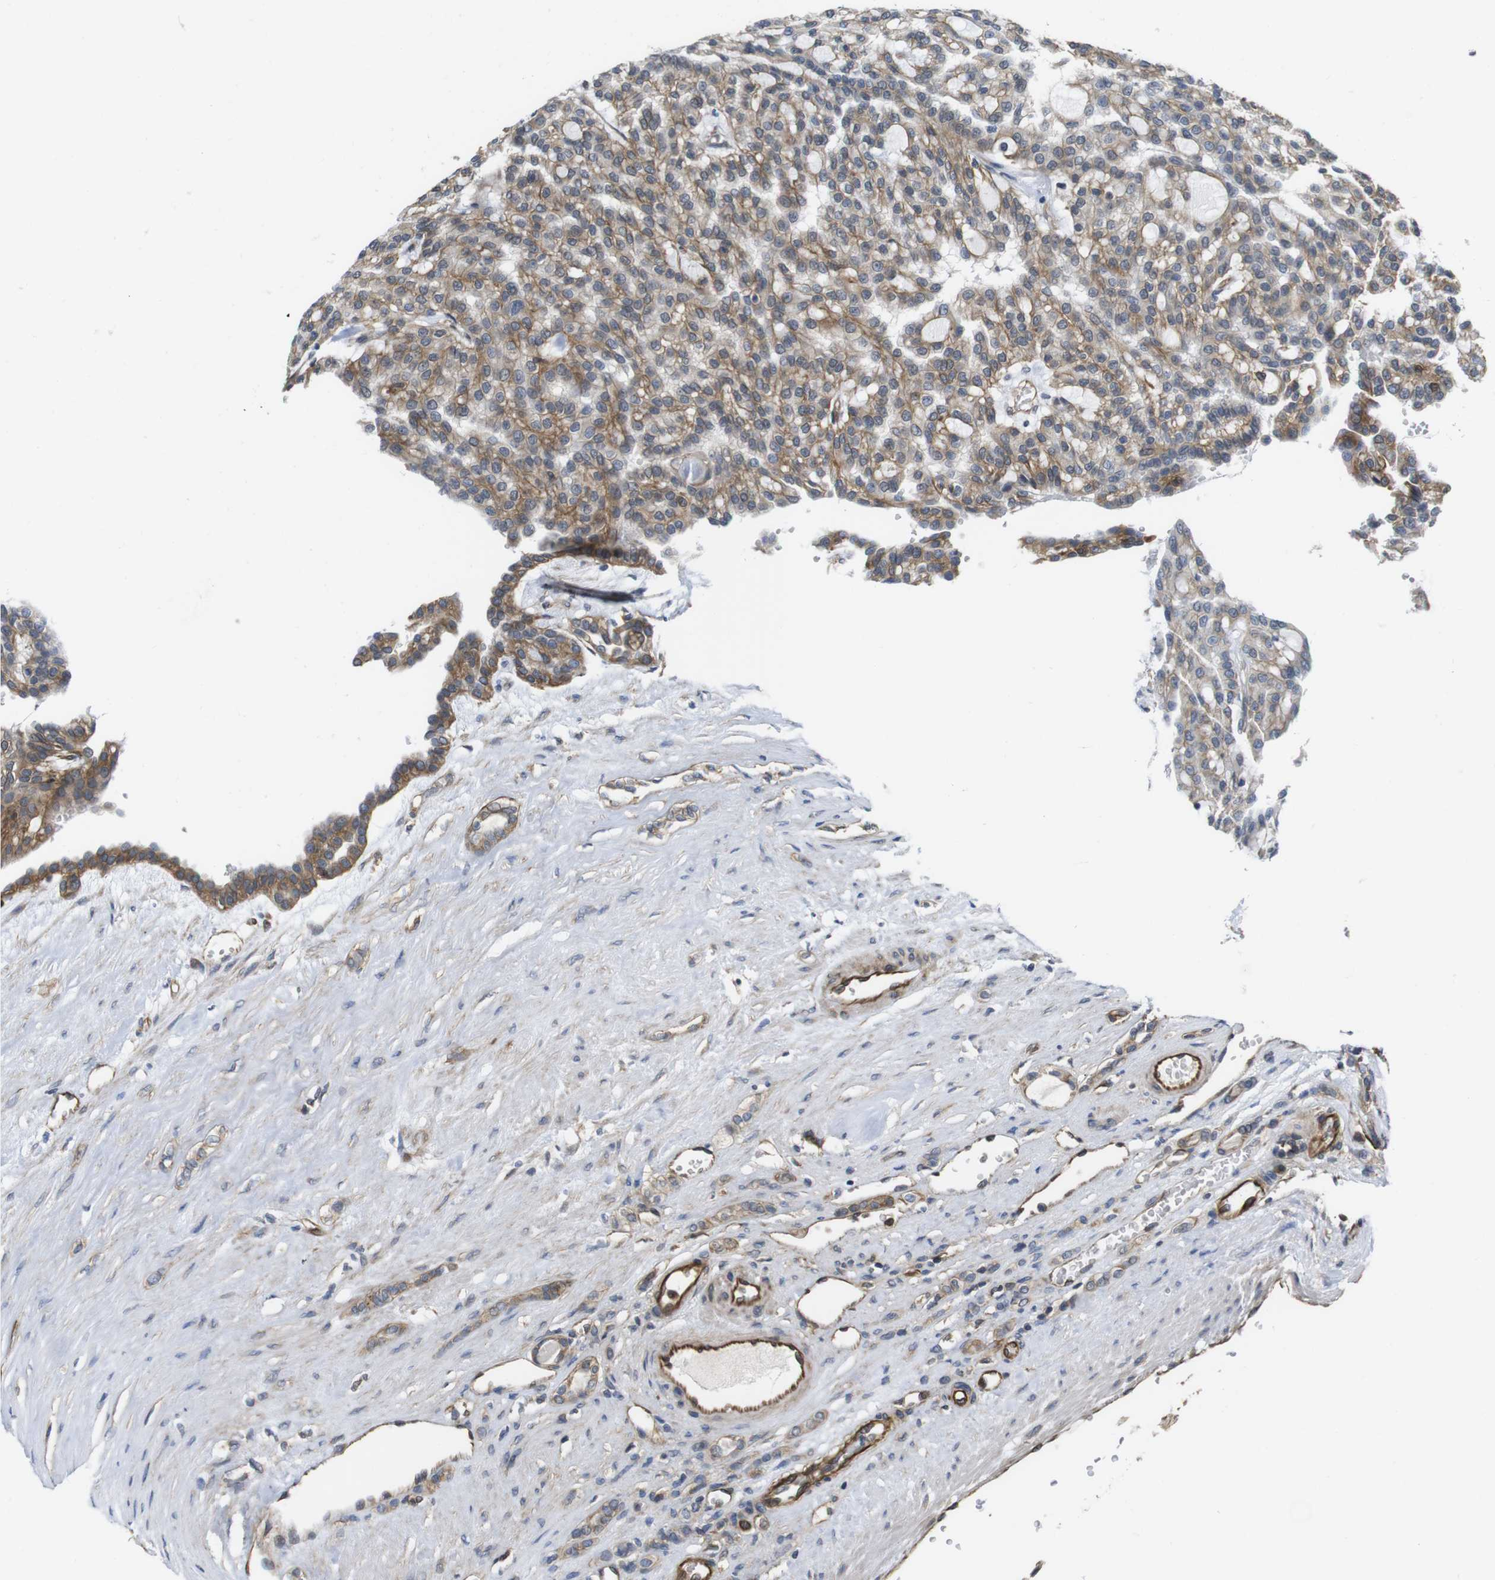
{"staining": {"intensity": "moderate", "quantity": ">75%", "location": "cytoplasmic/membranous"}, "tissue": "renal cancer", "cell_type": "Tumor cells", "image_type": "cancer", "snomed": [{"axis": "morphology", "description": "Adenocarcinoma, NOS"}, {"axis": "topography", "description": "Kidney"}], "caption": "Protein expression by immunohistochemistry (IHC) displays moderate cytoplasmic/membranous positivity in about >75% of tumor cells in renal adenocarcinoma.", "gene": "ZDHHC5", "patient": {"sex": "male", "age": 63}}